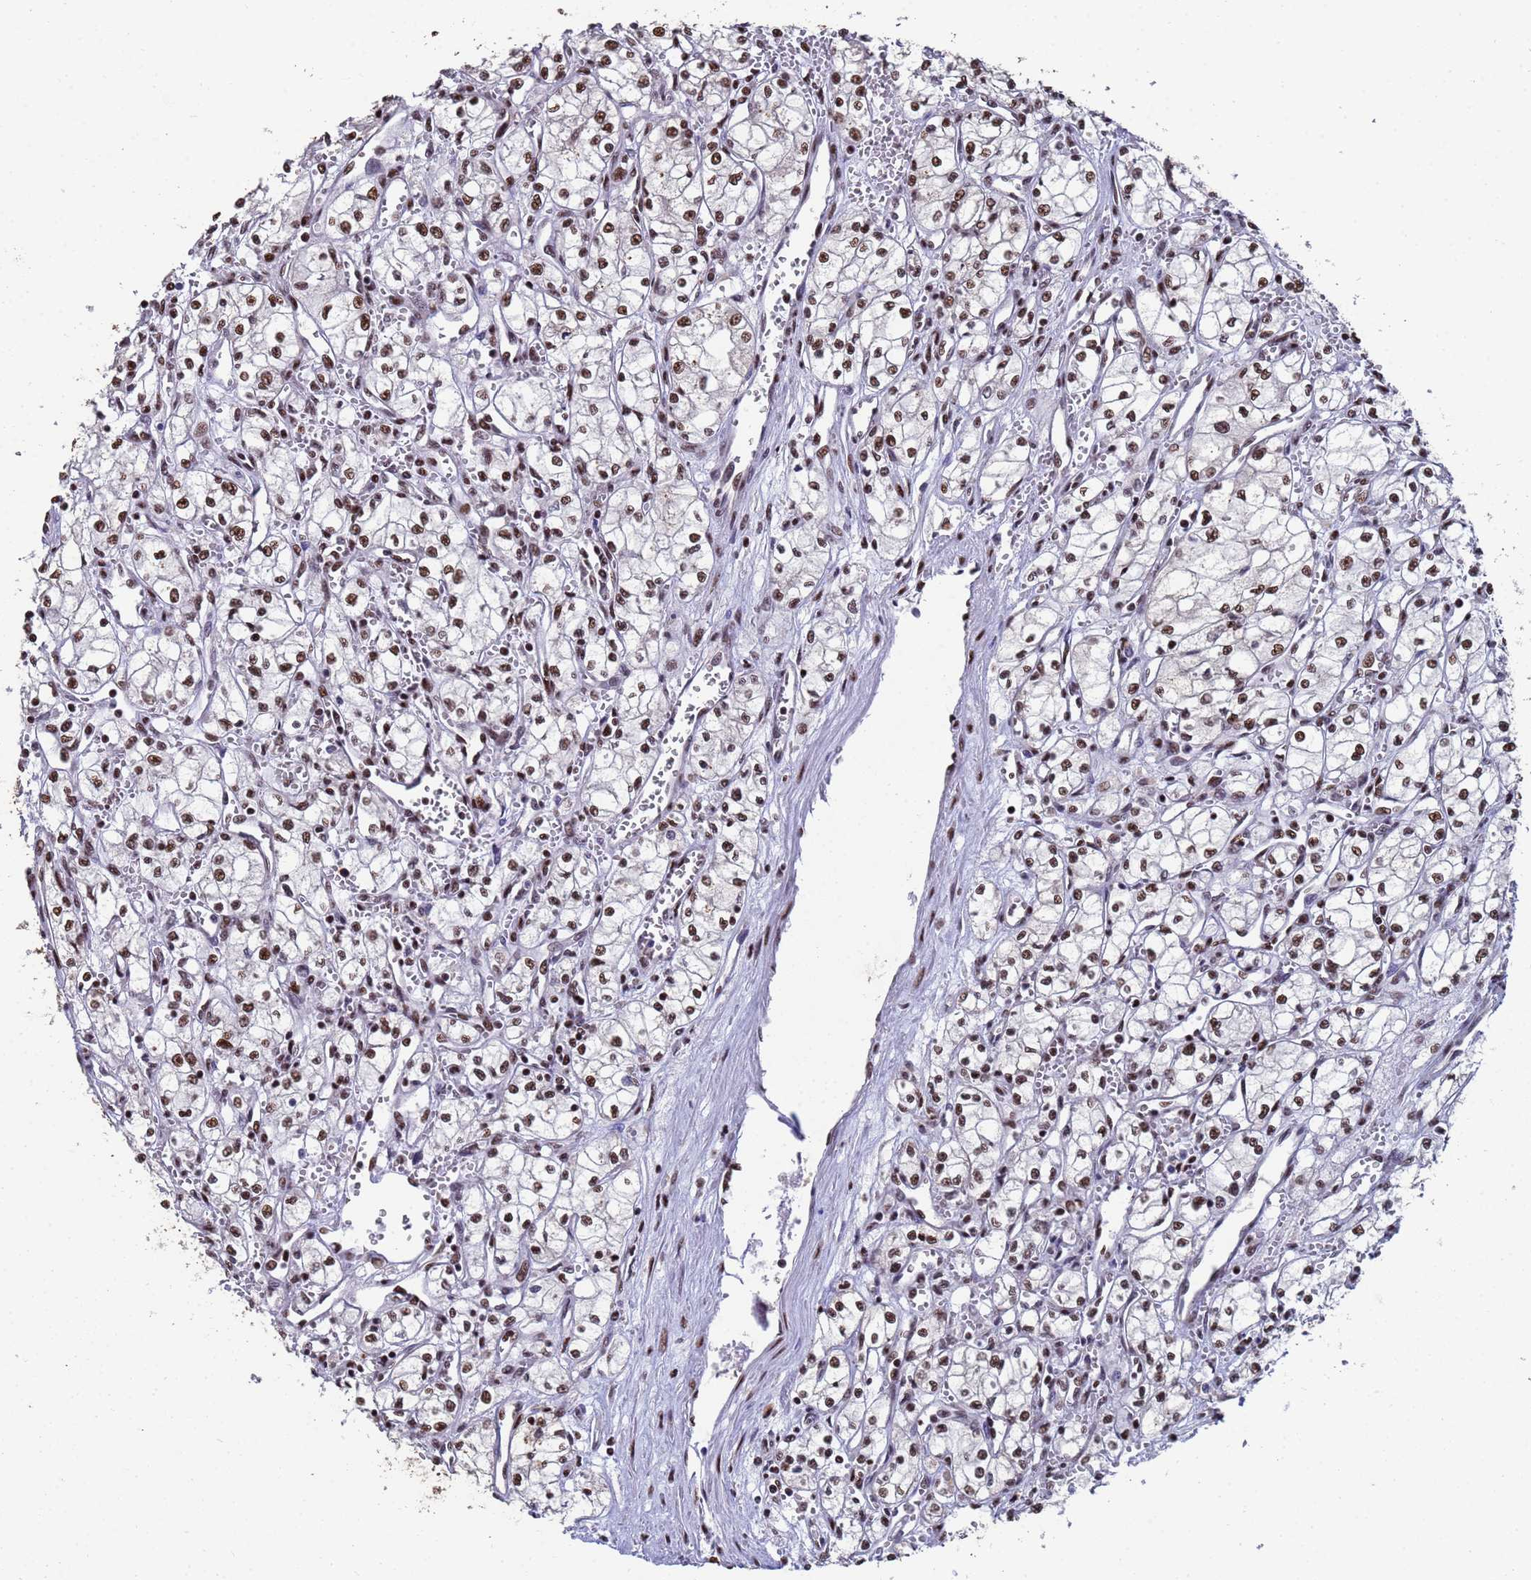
{"staining": {"intensity": "moderate", "quantity": ">75%", "location": "nuclear"}, "tissue": "renal cancer", "cell_type": "Tumor cells", "image_type": "cancer", "snomed": [{"axis": "morphology", "description": "Adenocarcinoma, NOS"}, {"axis": "topography", "description": "Kidney"}], "caption": "Human renal cancer (adenocarcinoma) stained with a brown dye shows moderate nuclear positive expression in about >75% of tumor cells.", "gene": "SF3B2", "patient": {"sex": "male", "age": 59}}